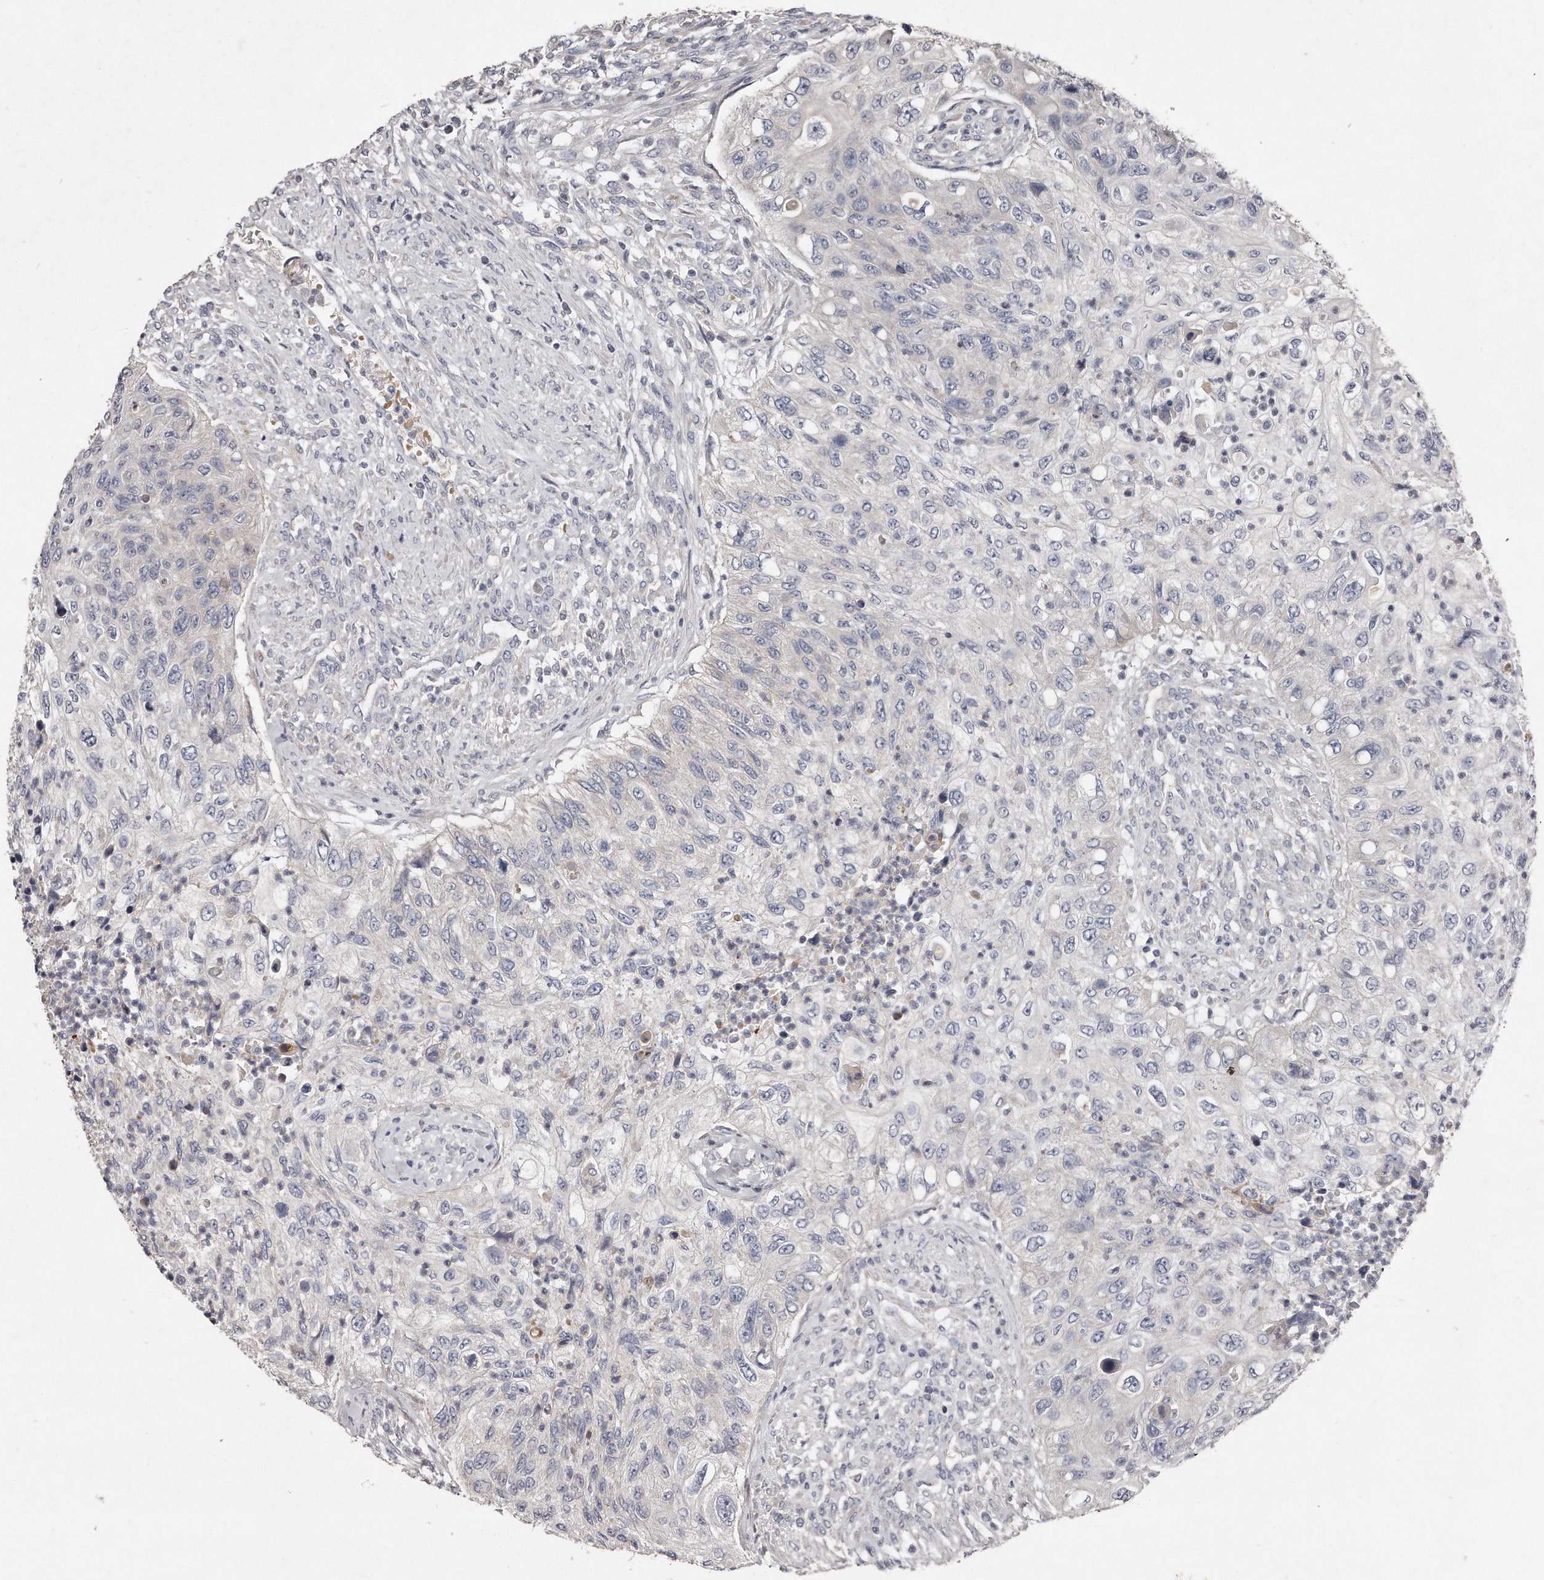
{"staining": {"intensity": "negative", "quantity": "none", "location": "none"}, "tissue": "urothelial cancer", "cell_type": "Tumor cells", "image_type": "cancer", "snomed": [{"axis": "morphology", "description": "Urothelial carcinoma, High grade"}, {"axis": "topography", "description": "Urinary bladder"}], "caption": "Urothelial carcinoma (high-grade) was stained to show a protein in brown. There is no significant positivity in tumor cells.", "gene": "TECR", "patient": {"sex": "female", "age": 60}}